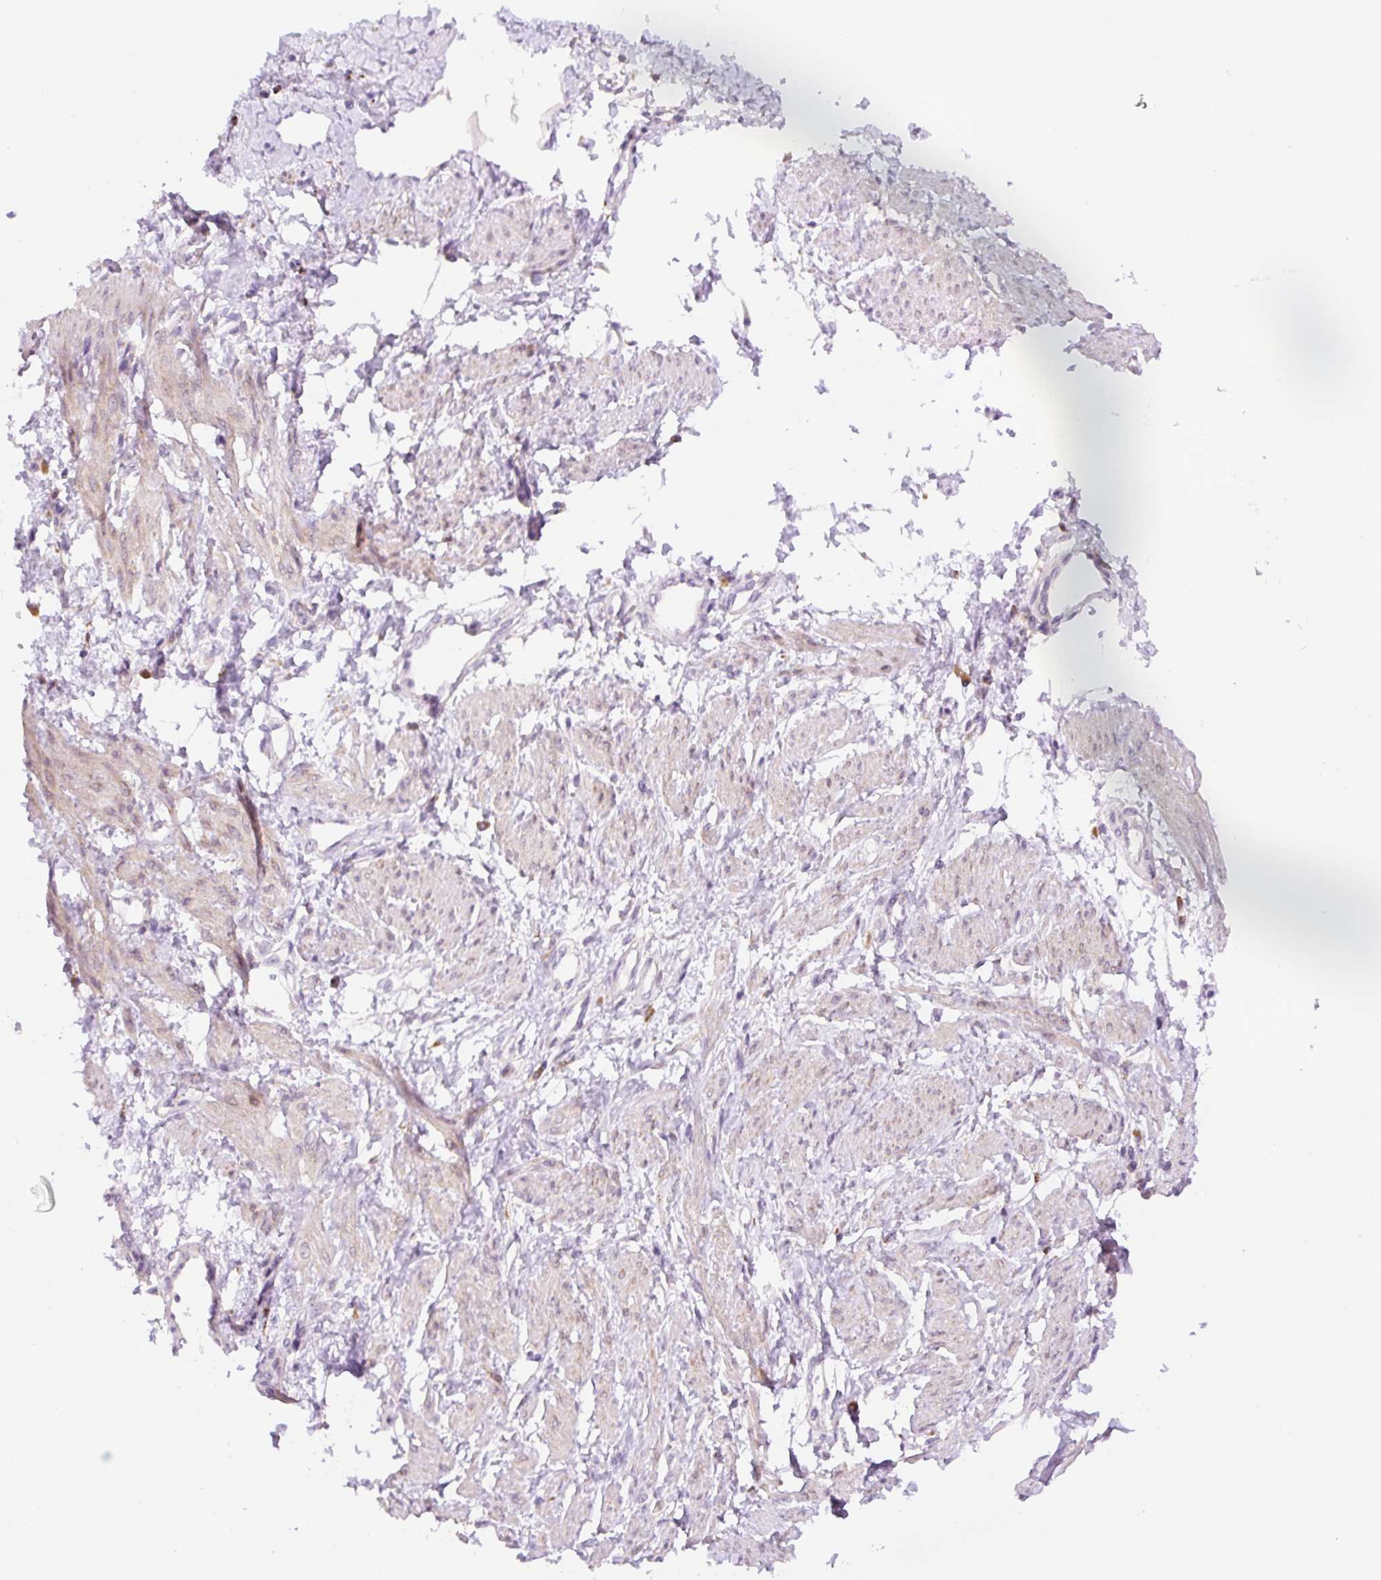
{"staining": {"intensity": "weak", "quantity": "<25%", "location": "cytoplasmic/membranous"}, "tissue": "smooth muscle", "cell_type": "Smooth muscle cells", "image_type": "normal", "snomed": [{"axis": "morphology", "description": "Normal tissue, NOS"}, {"axis": "topography", "description": "Smooth muscle"}, {"axis": "topography", "description": "Uterus"}], "caption": "An immunohistochemistry photomicrograph of benign smooth muscle is shown. There is no staining in smooth muscle cells of smooth muscle. (Brightfield microscopy of DAB (3,3'-diaminobenzidine) immunohistochemistry (IHC) at high magnification).", "gene": "CEBPZOS", "patient": {"sex": "female", "age": 39}}